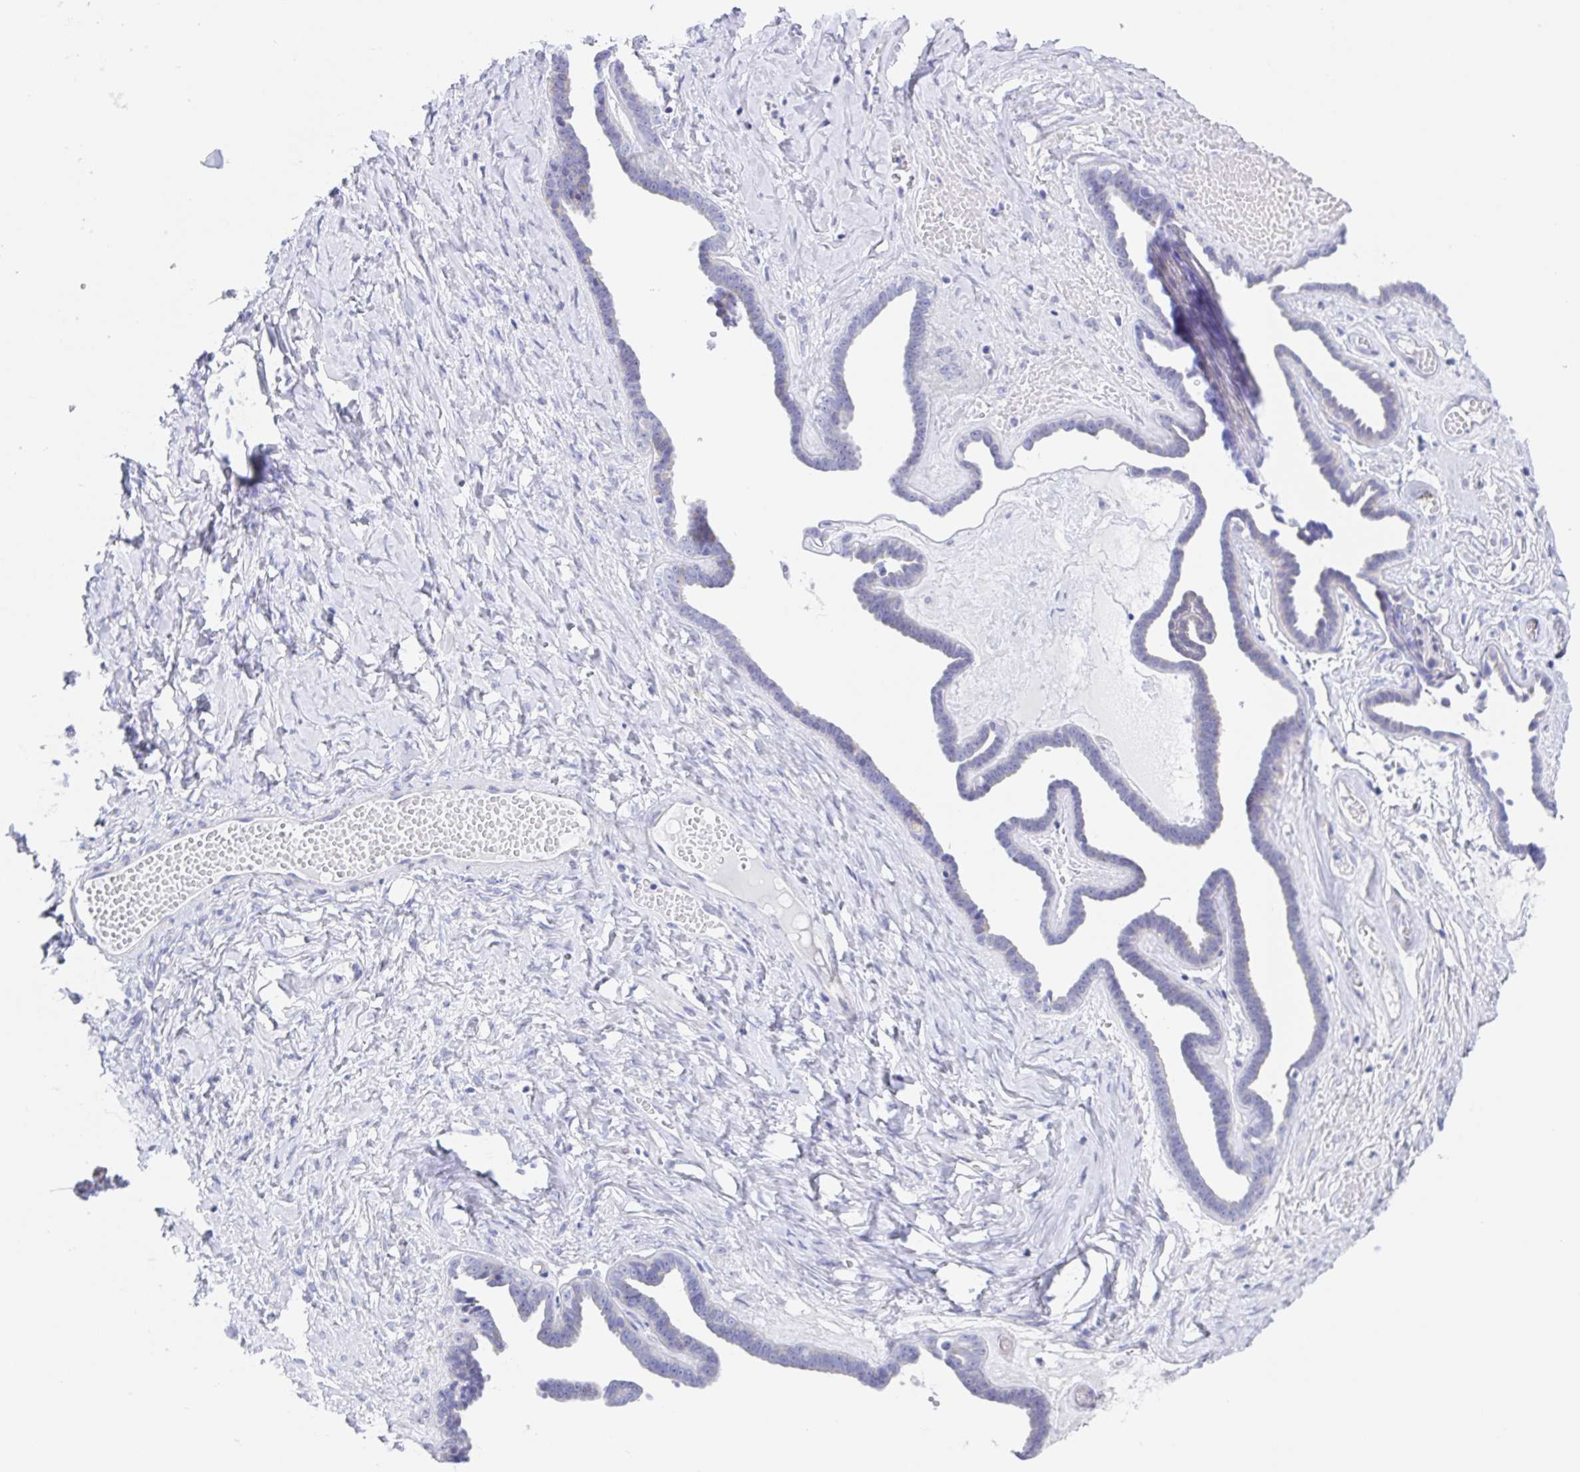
{"staining": {"intensity": "negative", "quantity": "none", "location": "none"}, "tissue": "ovarian cancer", "cell_type": "Tumor cells", "image_type": "cancer", "snomed": [{"axis": "morphology", "description": "Cystadenocarcinoma, serous, NOS"}, {"axis": "topography", "description": "Ovary"}], "caption": "Tumor cells show no significant protein staining in ovarian cancer (serous cystadenocarcinoma).", "gene": "MUCL3", "patient": {"sex": "female", "age": 71}}